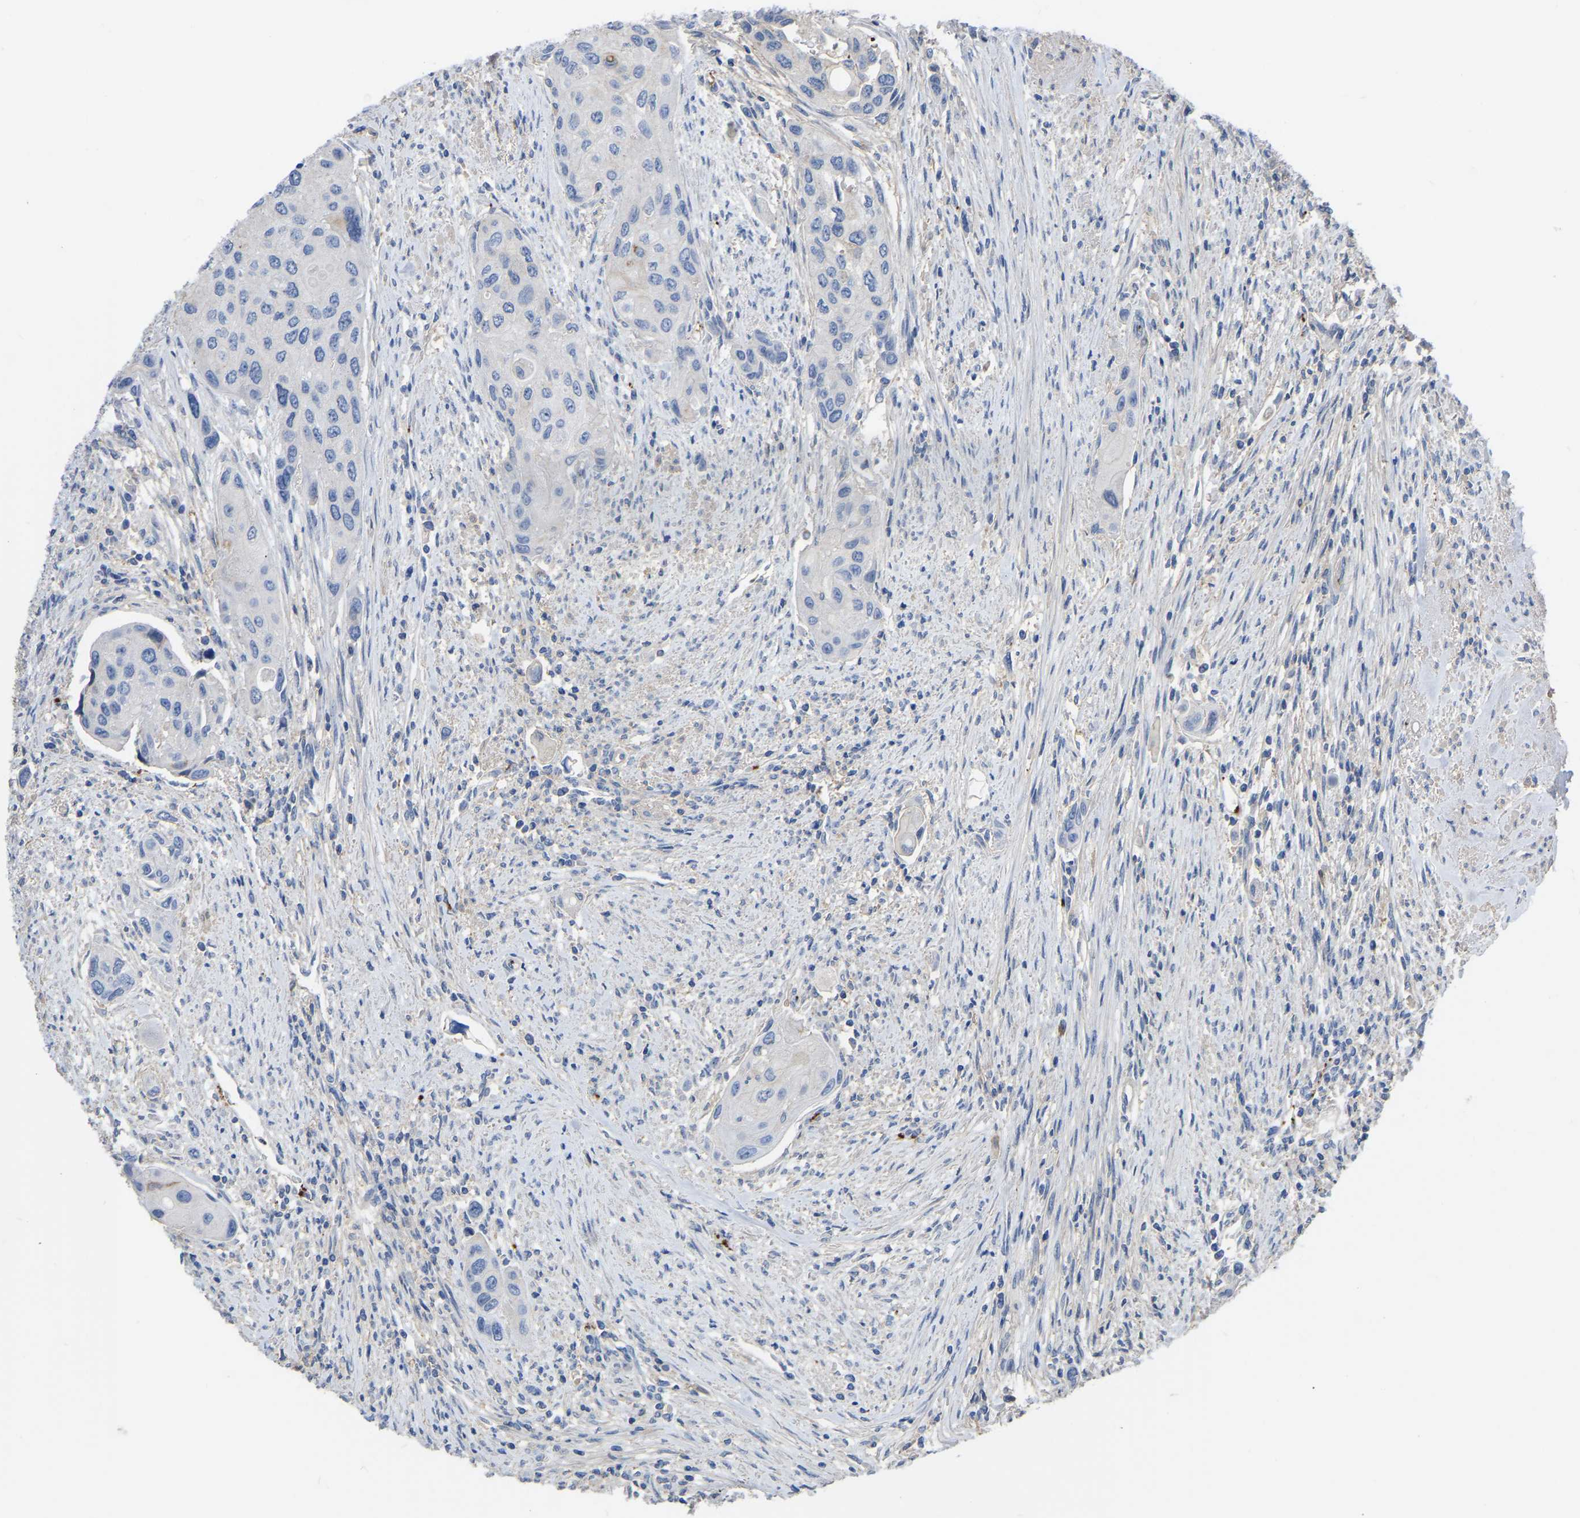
{"staining": {"intensity": "negative", "quantity": "none", "location": "none"}, "tissue": "urothelial cancer", "cell_type": "Tumor cells", "image_type": "cancer", "snomed": [{"axis": "morphology", "description": "Urothelial carcinoma, High grade"}, {"axis": "topography", "description": "Urinary bladder"}], "caption": "Tumor cells are negative for brown protein staining in high-grade urothelial carcinoma.", "gene": "ZNF449", "patient": {"sex": "female", "age": 56}}